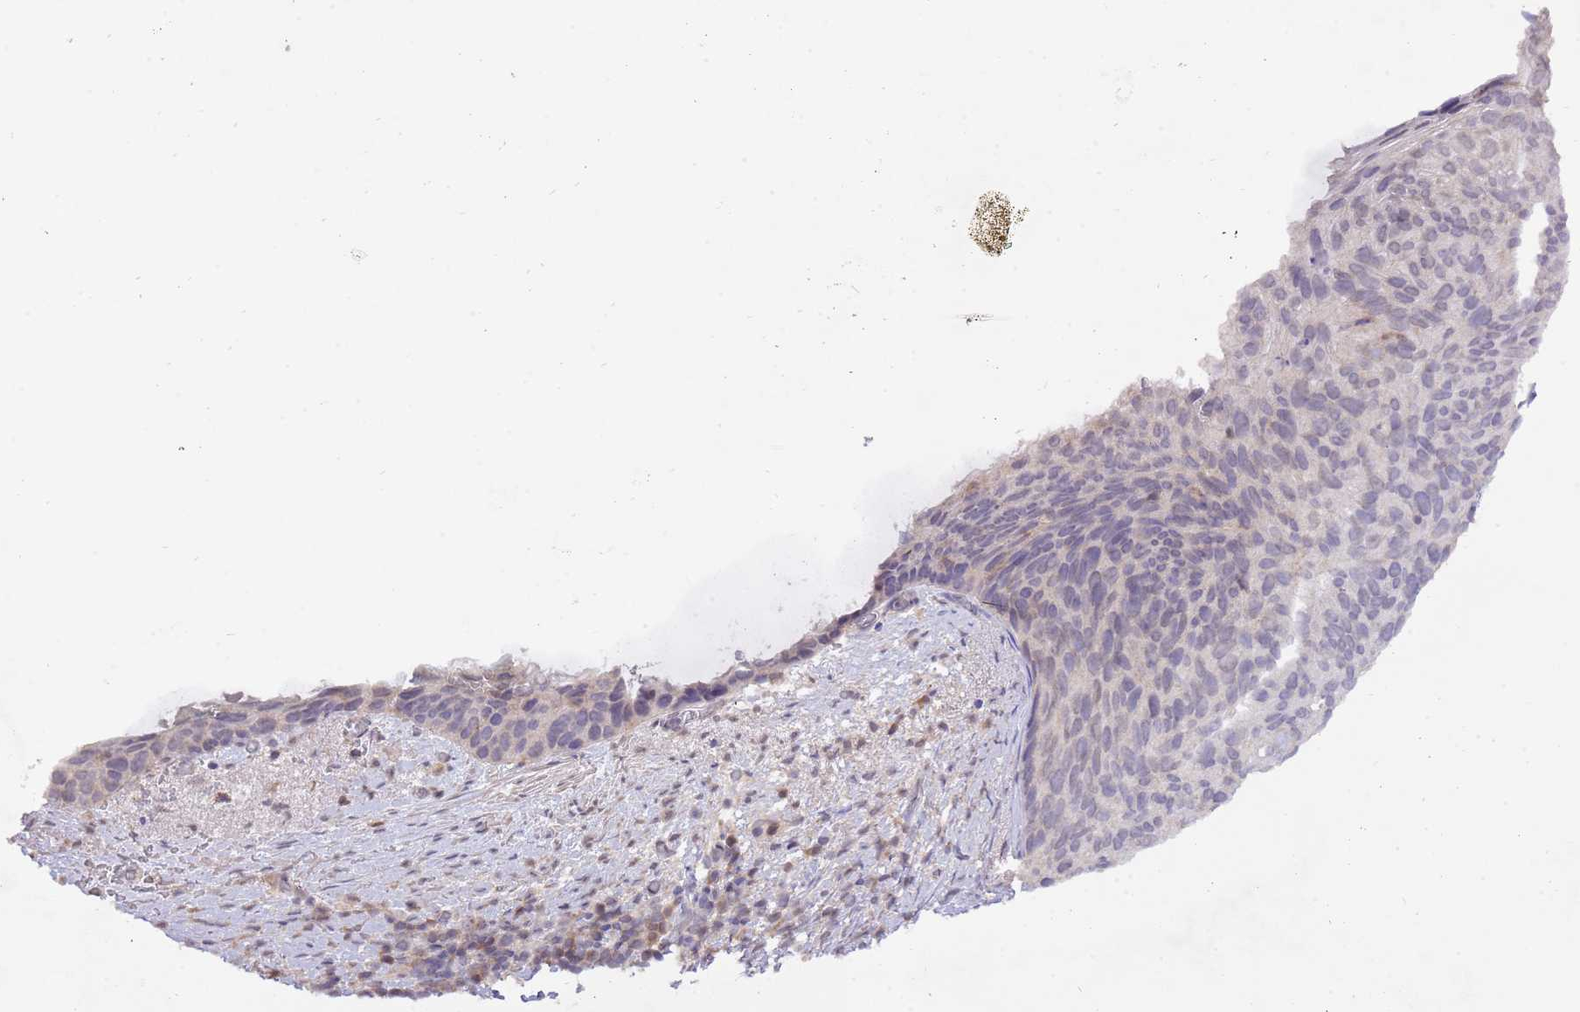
{"staining": {"intensity": "negative", "quantity": "none", "location": "none"}, "tissue": "cervical cancer", "cell_type": "Tumor cells", "image_type": "cancer", "snomed": [{"axis": "morphology", "description": "Squamous cell carcinoma, NOS"}, {"axis": "topography", "description": "Cervix"}], "caption": "Immunohistochemical staining of human cervical cancer displays no significant expression in tumor cells.", "gene": "EFHD1", "patient": {"sex": "female", "age": 80}}